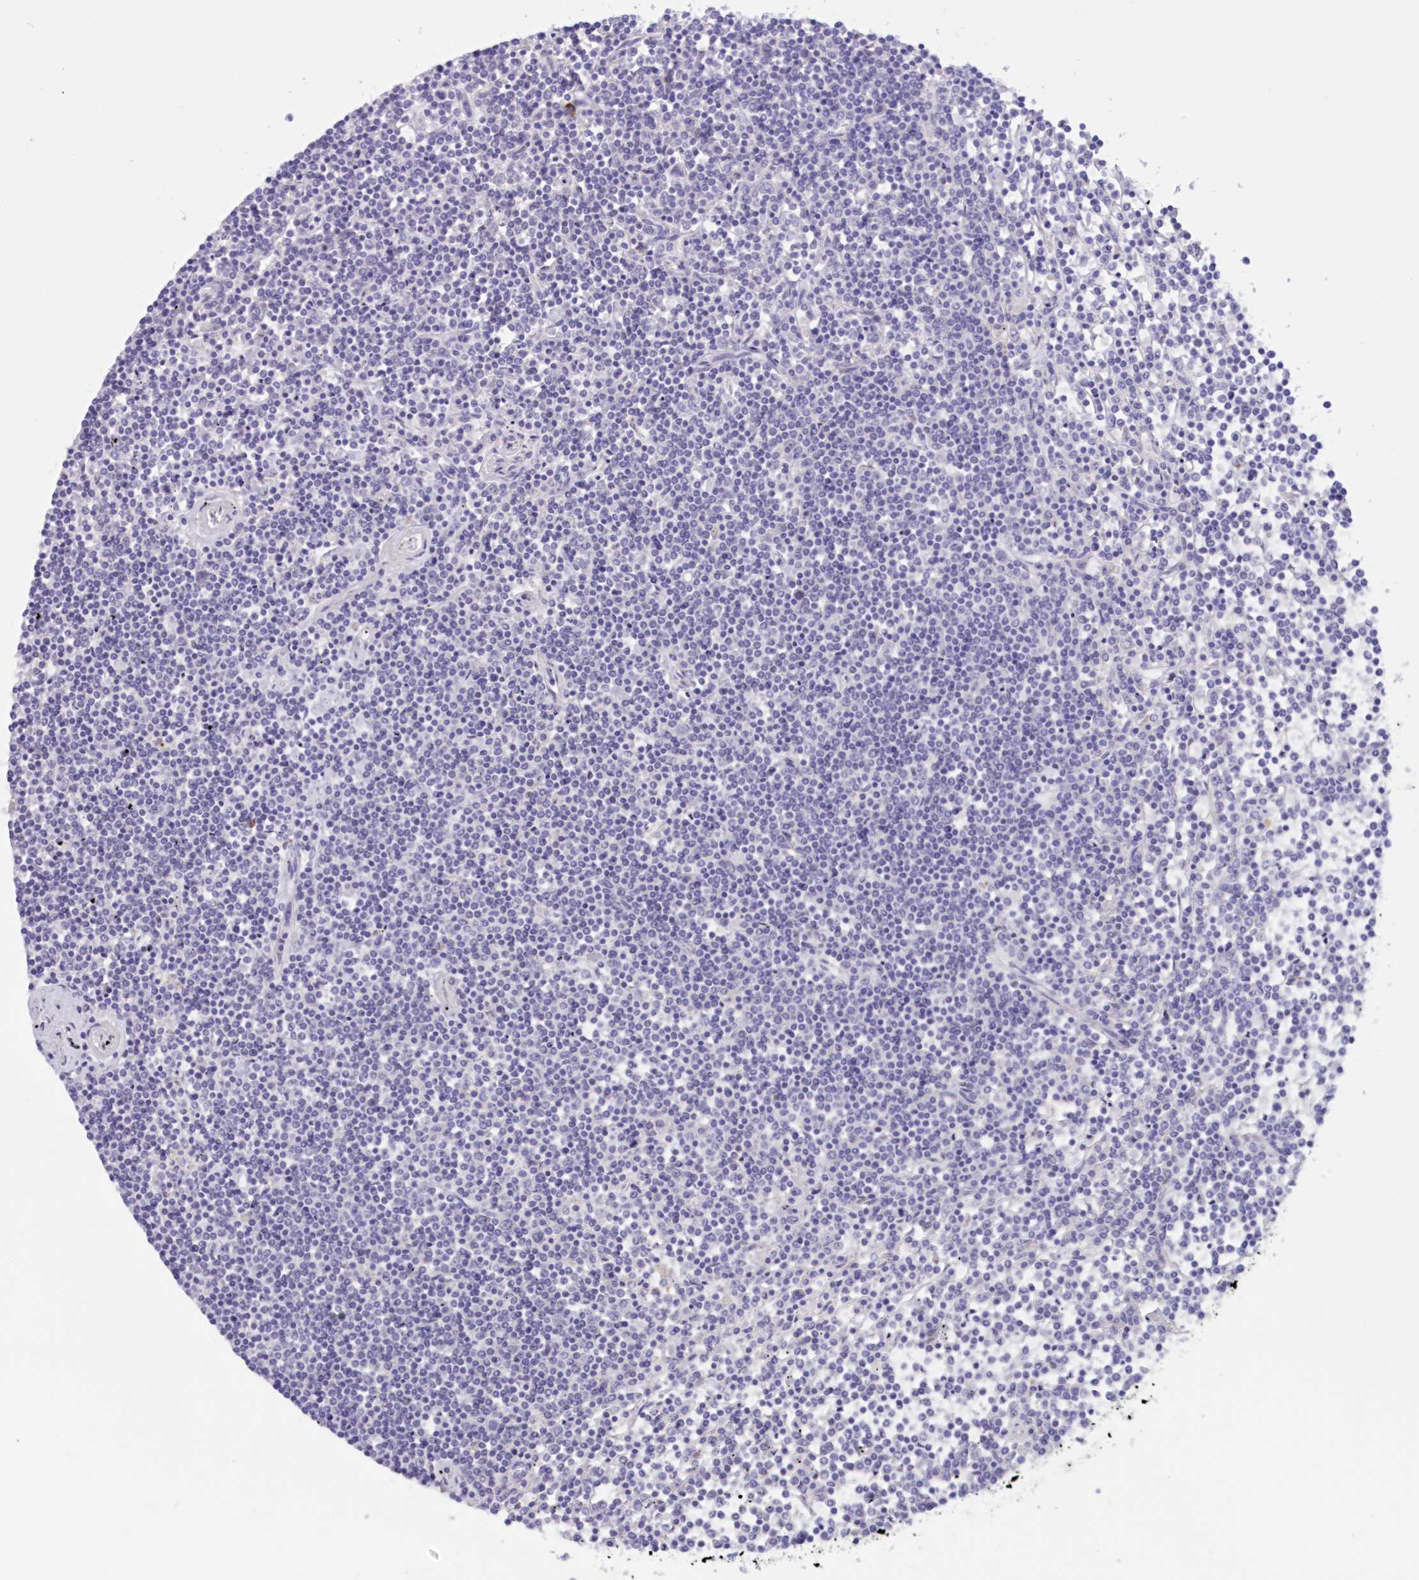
{"staining": {"intensity": "negative", "quantity": "none", "location": "none"}, "tissue": "lymphoma", "cell_type": "Tumor cells", "image_type": "cancer", "snomed": [{"axis": "morphology", "description": "Malignant lymphoma, non-Hodgkin's type, Low grade"}, {"axis": "topography", "description": "Spleen"}], "caption": "Human low-grade malignant lymphoma, non-Hodgkin's type stained for a protein using IHC reveals no positivity in tumor cells.", "gene": "SNED1", "patient": {"sex": "female", "age": 19}}